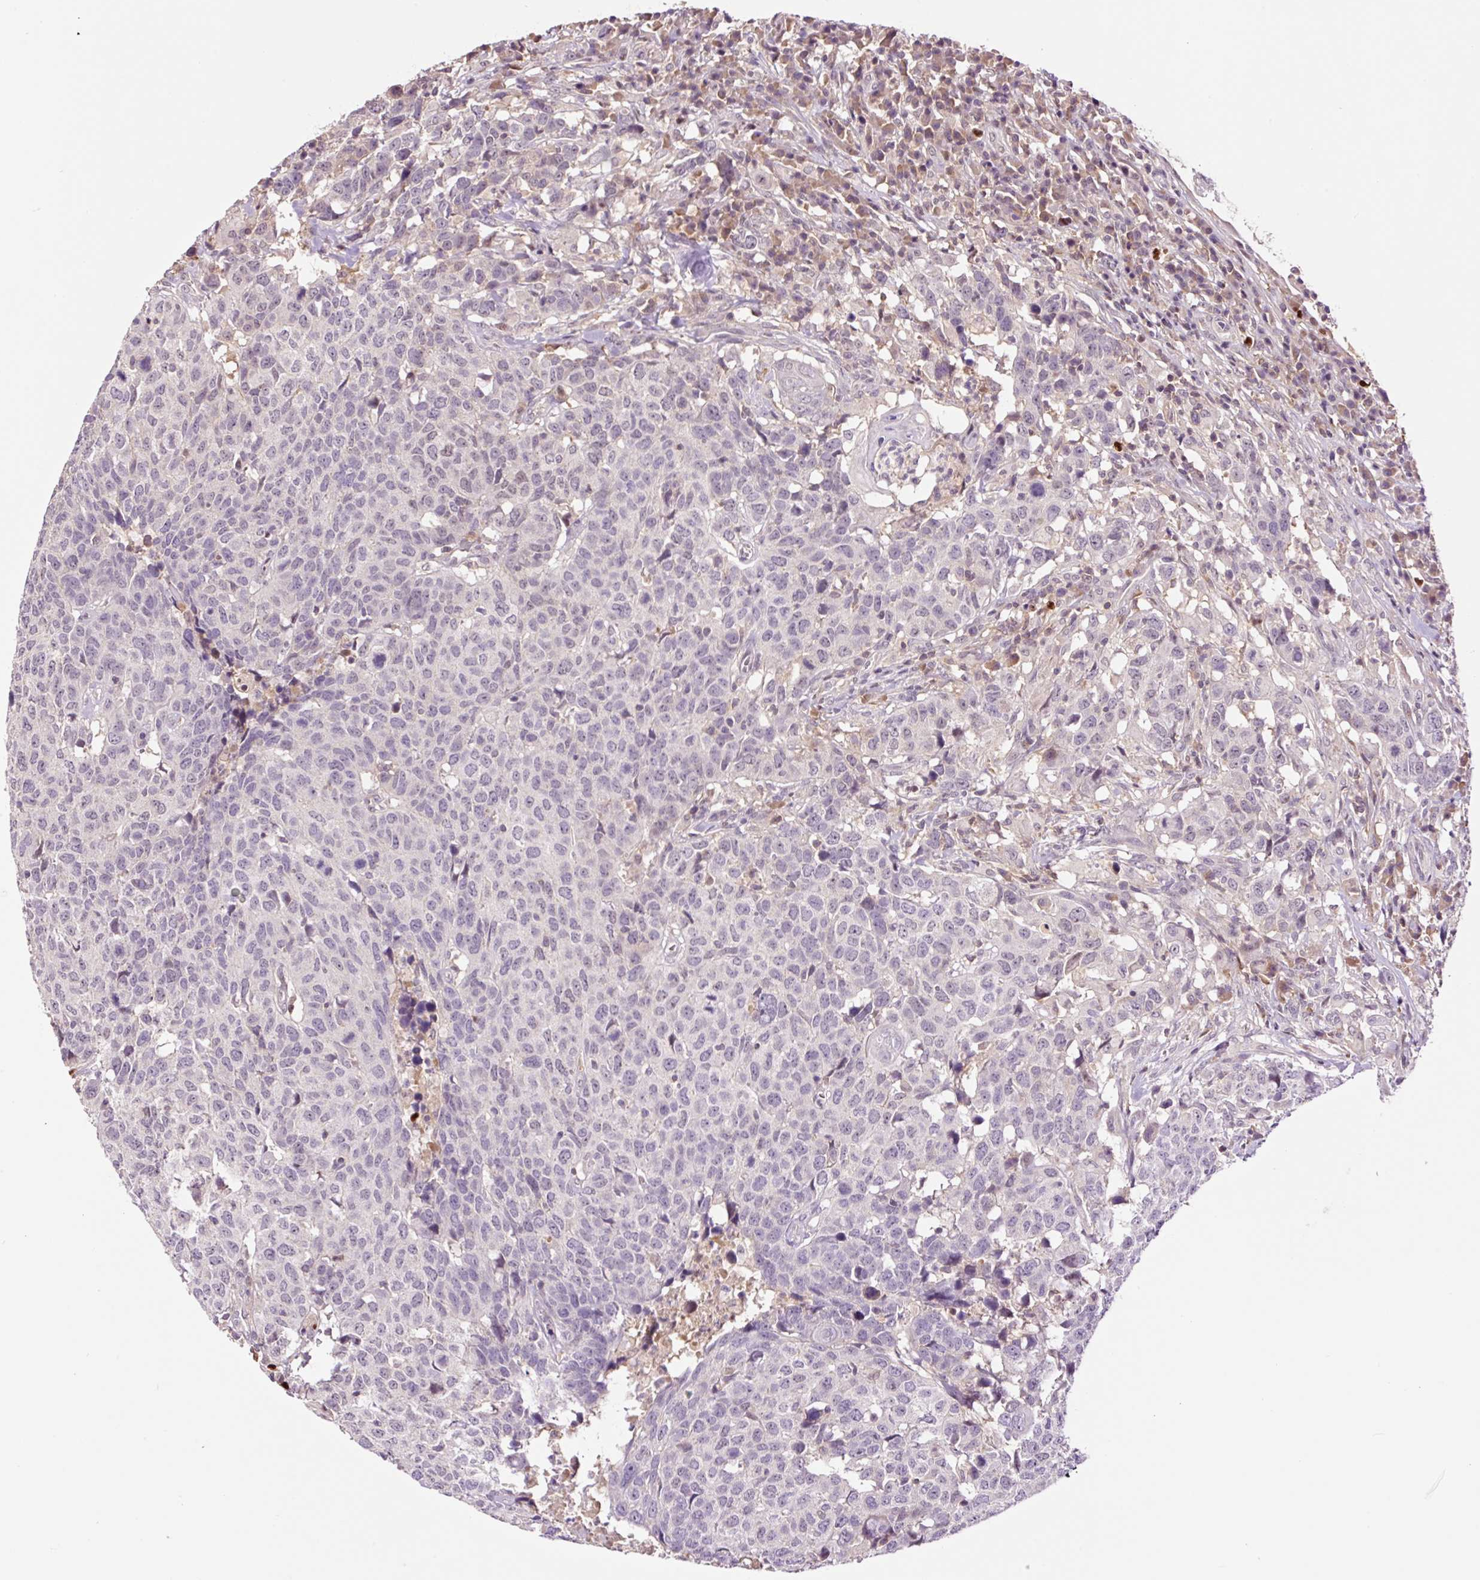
{"staining": {"intensity": "negative", "quantity": "none", "location": "none"}, "tissue": "head and neck cancer", "cell_type": "Tumor cells", "image_type": "cancer", "snomed": [{"axis": "morphology", "description": "Normal tissue, NOS"}, {"axis": "morphology", "description": "Squamous cell carcinoma, NOS"}, {"axis": "topography", "description": "Skeletal muscle"}, {"axis": "topography", "description": "Vascular tissue"}, {"axis": "topography", "description": "Peripheral nerve tissue"}, {"axis": "topography", "description": "Head-Neck"}], "caption": "High magnification brightfield microscopy of head and neck cancer stained with DAB (brown) and counterstained with hematoxylin (blue): tumor cells show no significant staining. The staining is performed using DAB (3,3'-diaminobenzidine) brown chromogen with nuclei counter-stained in using hematoxylin.", "gene": "DPPA4", "patient": {"sex": "male", "age": 66}}